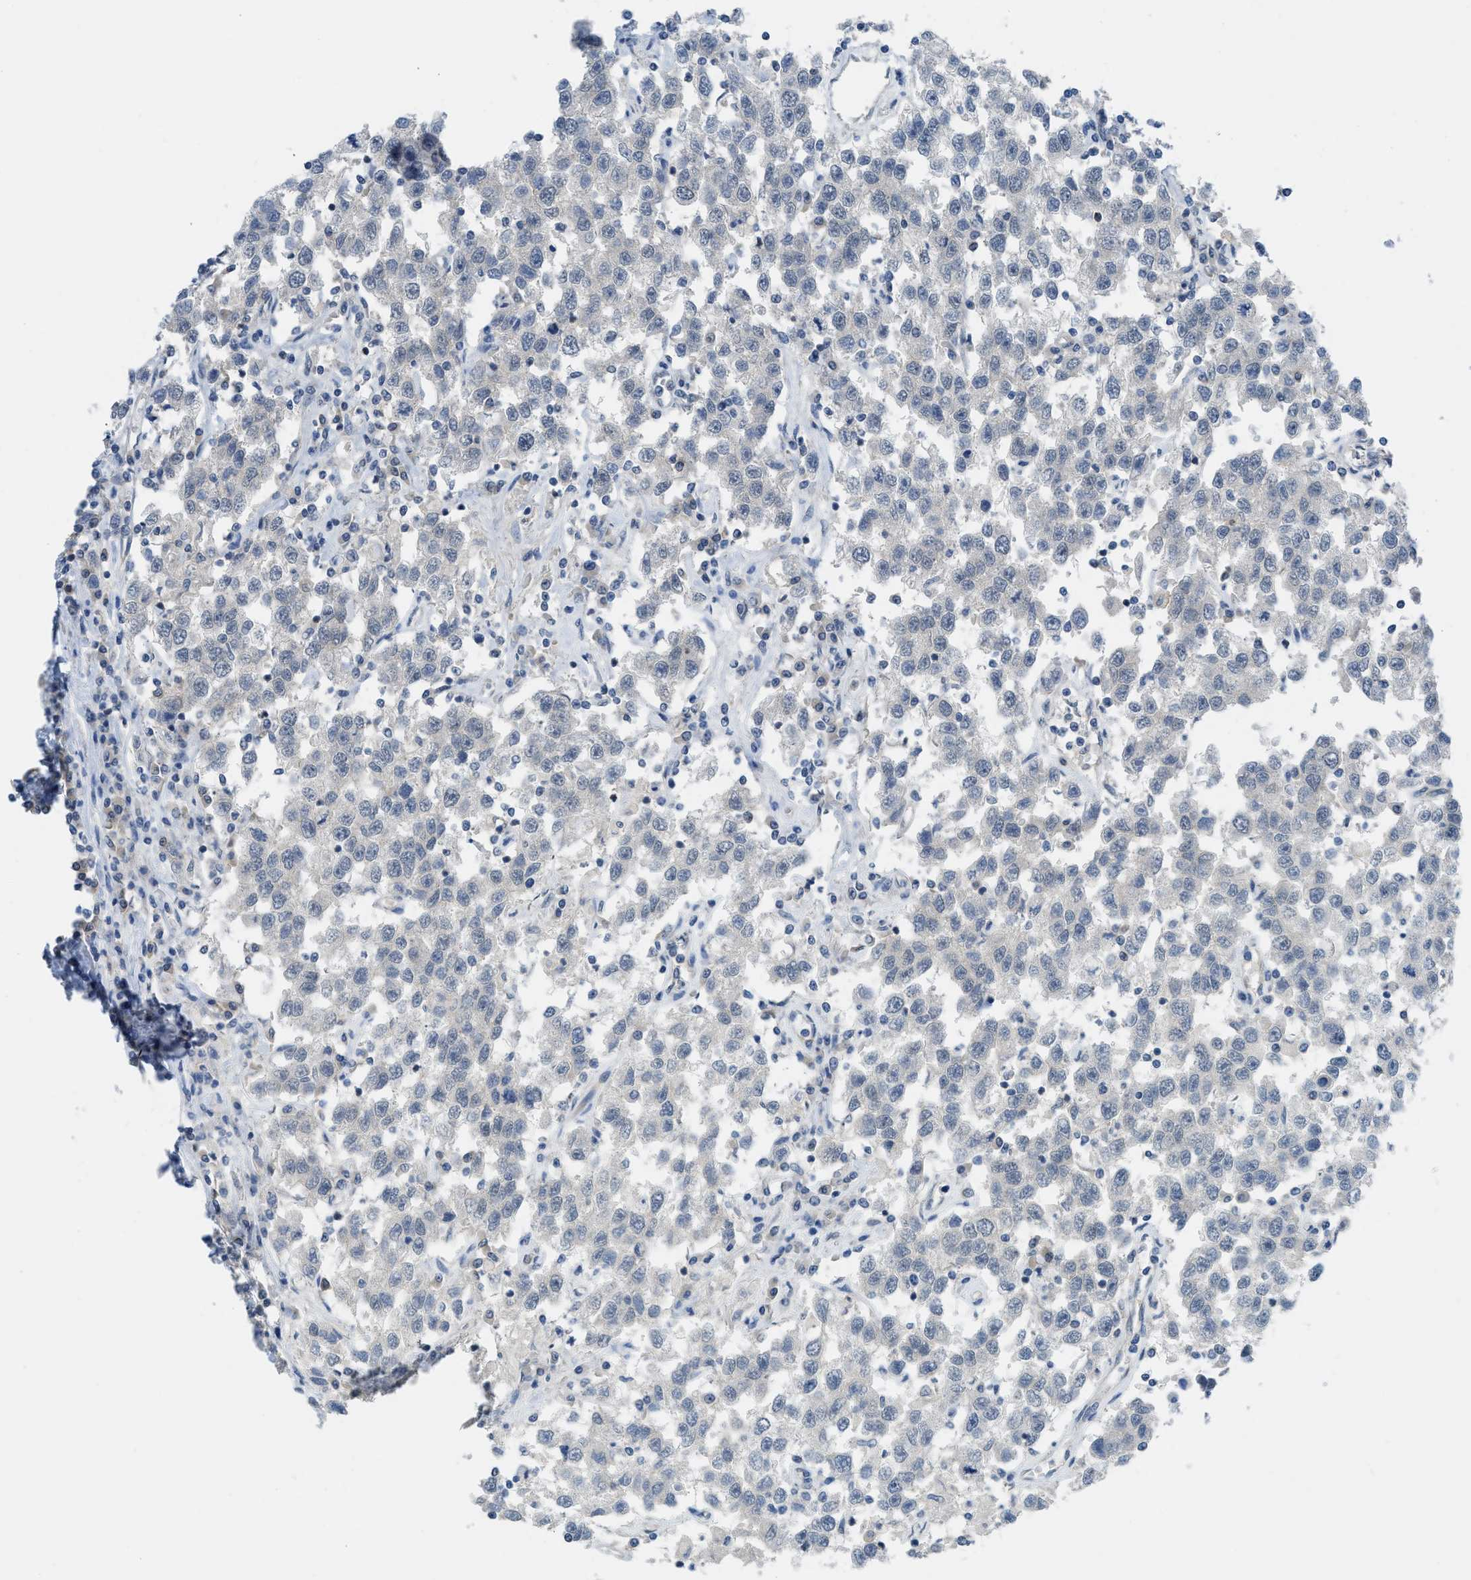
{"staining": {"intensity": "negative", "quantity": "none", "location": "none"}, "tissue": "testis cancer", "cell_type": "Tumor cells", "image_type": "cancer", "snomed": [{"axis": "morphology", "description": "Seminoma, NOS"}, {"axis": "topography", "description": "Testis"}], "caption": "DAB immunohistochemical staining of testis cancer (seminoma) displays no significant expression in tumor cells. (Brightfield microscopy of DAB immunohistochemistry at high magnification).", "gene": "TNFAIP1", "patient": {"sex": "male", "age": 41}}